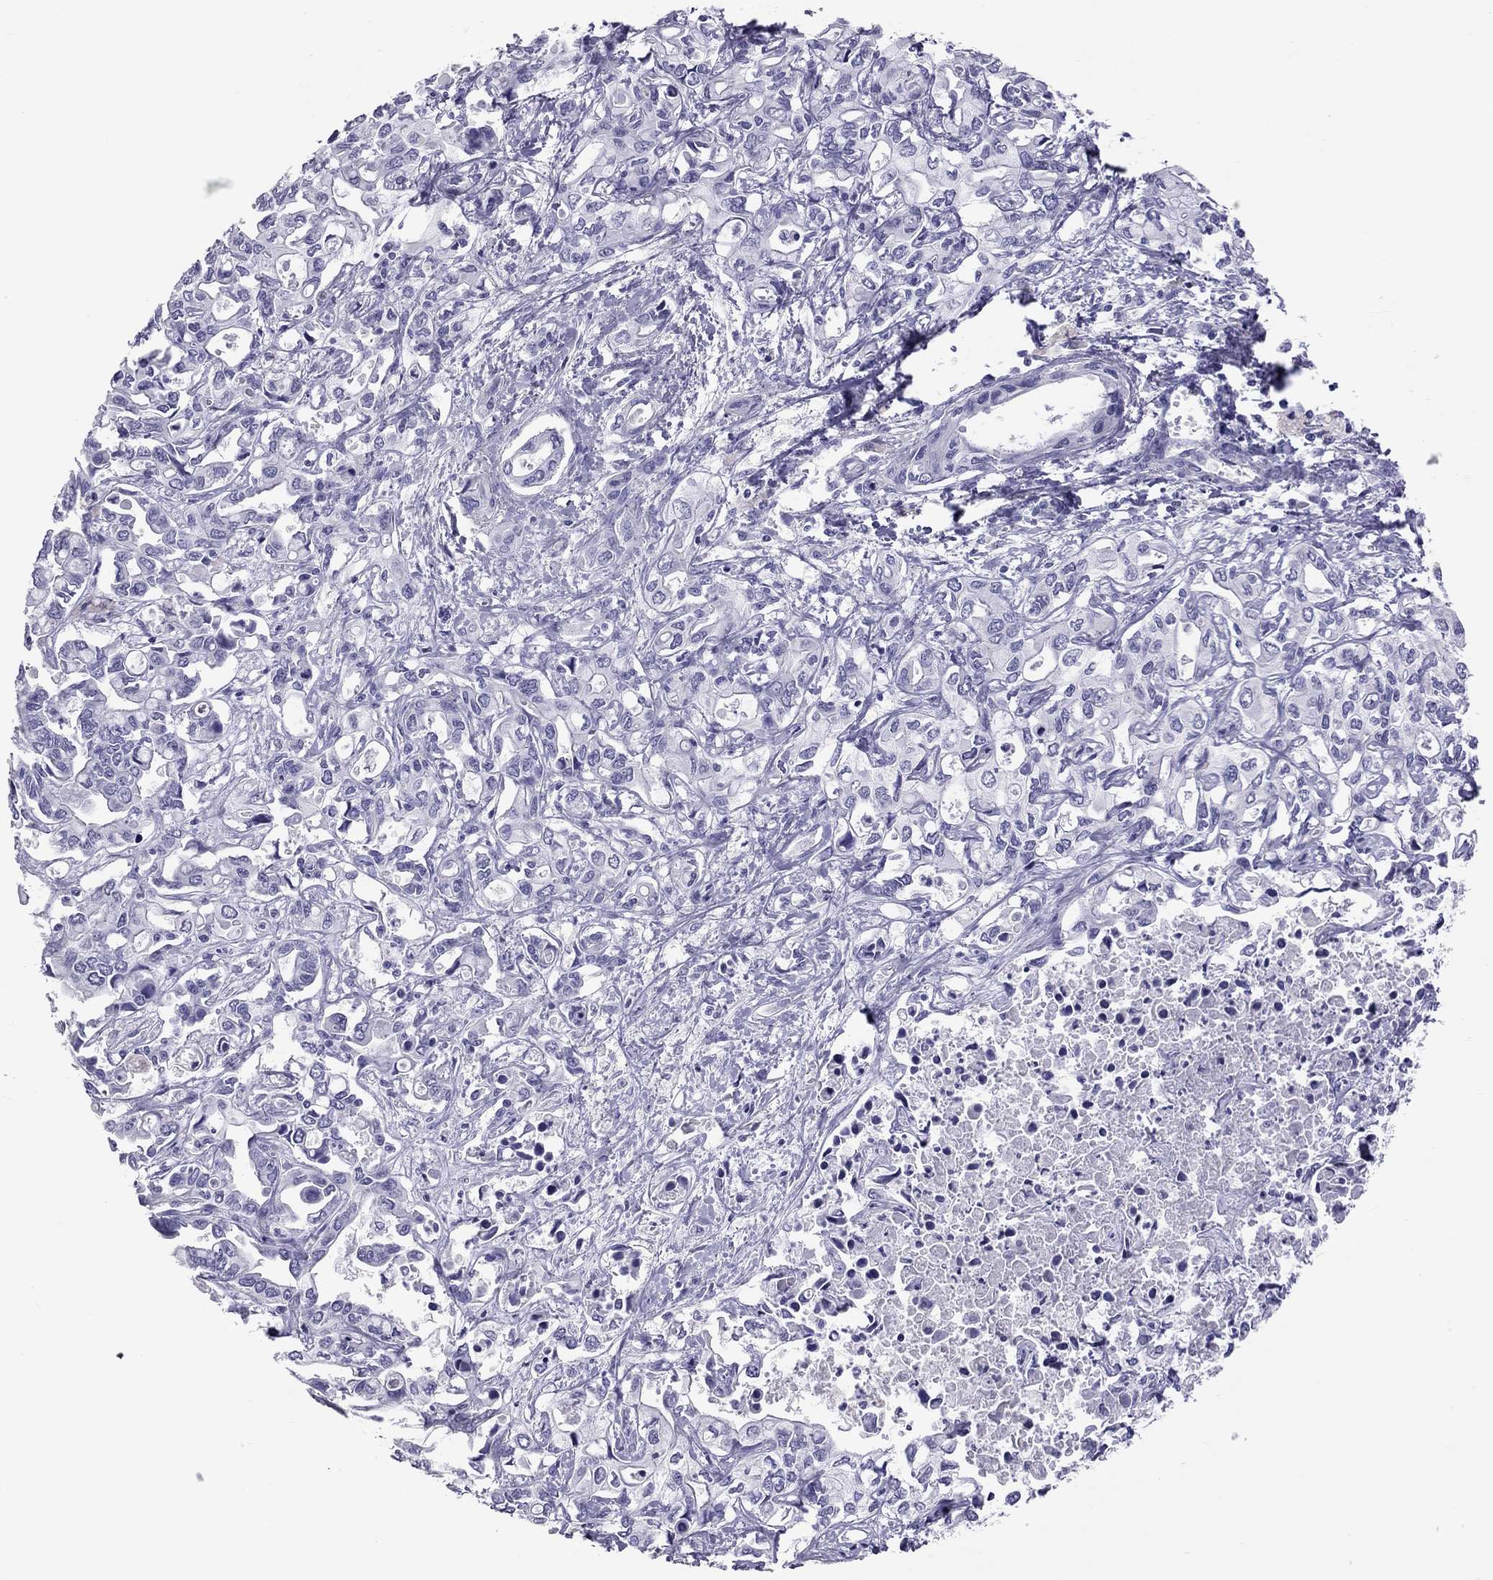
{"staining": {"intensity": "negative", "quantity": "none", "location": "none"}, "tissue": "liver cancer", "cell_type": "Tumor cells", "image_type": "cancer", "snomed": [{"axis": "morphology", "description": "Cholangiocarcinoma"}, {"axis": "topography", "description": "Liver"}], "caption": "High power microscopy micrograph of an immunohistochemistry histopathology image of cholangiocarcinoma (liver), revealing no significant staining in tumor cells. The staining was performed using DAB to visualize the protein expression in brown, while the nuclei were stained in blue with hematoxylin (Magnification: 20x).", "gene": "PSMB11", "patient": {"sex": "female", "age": 64}}